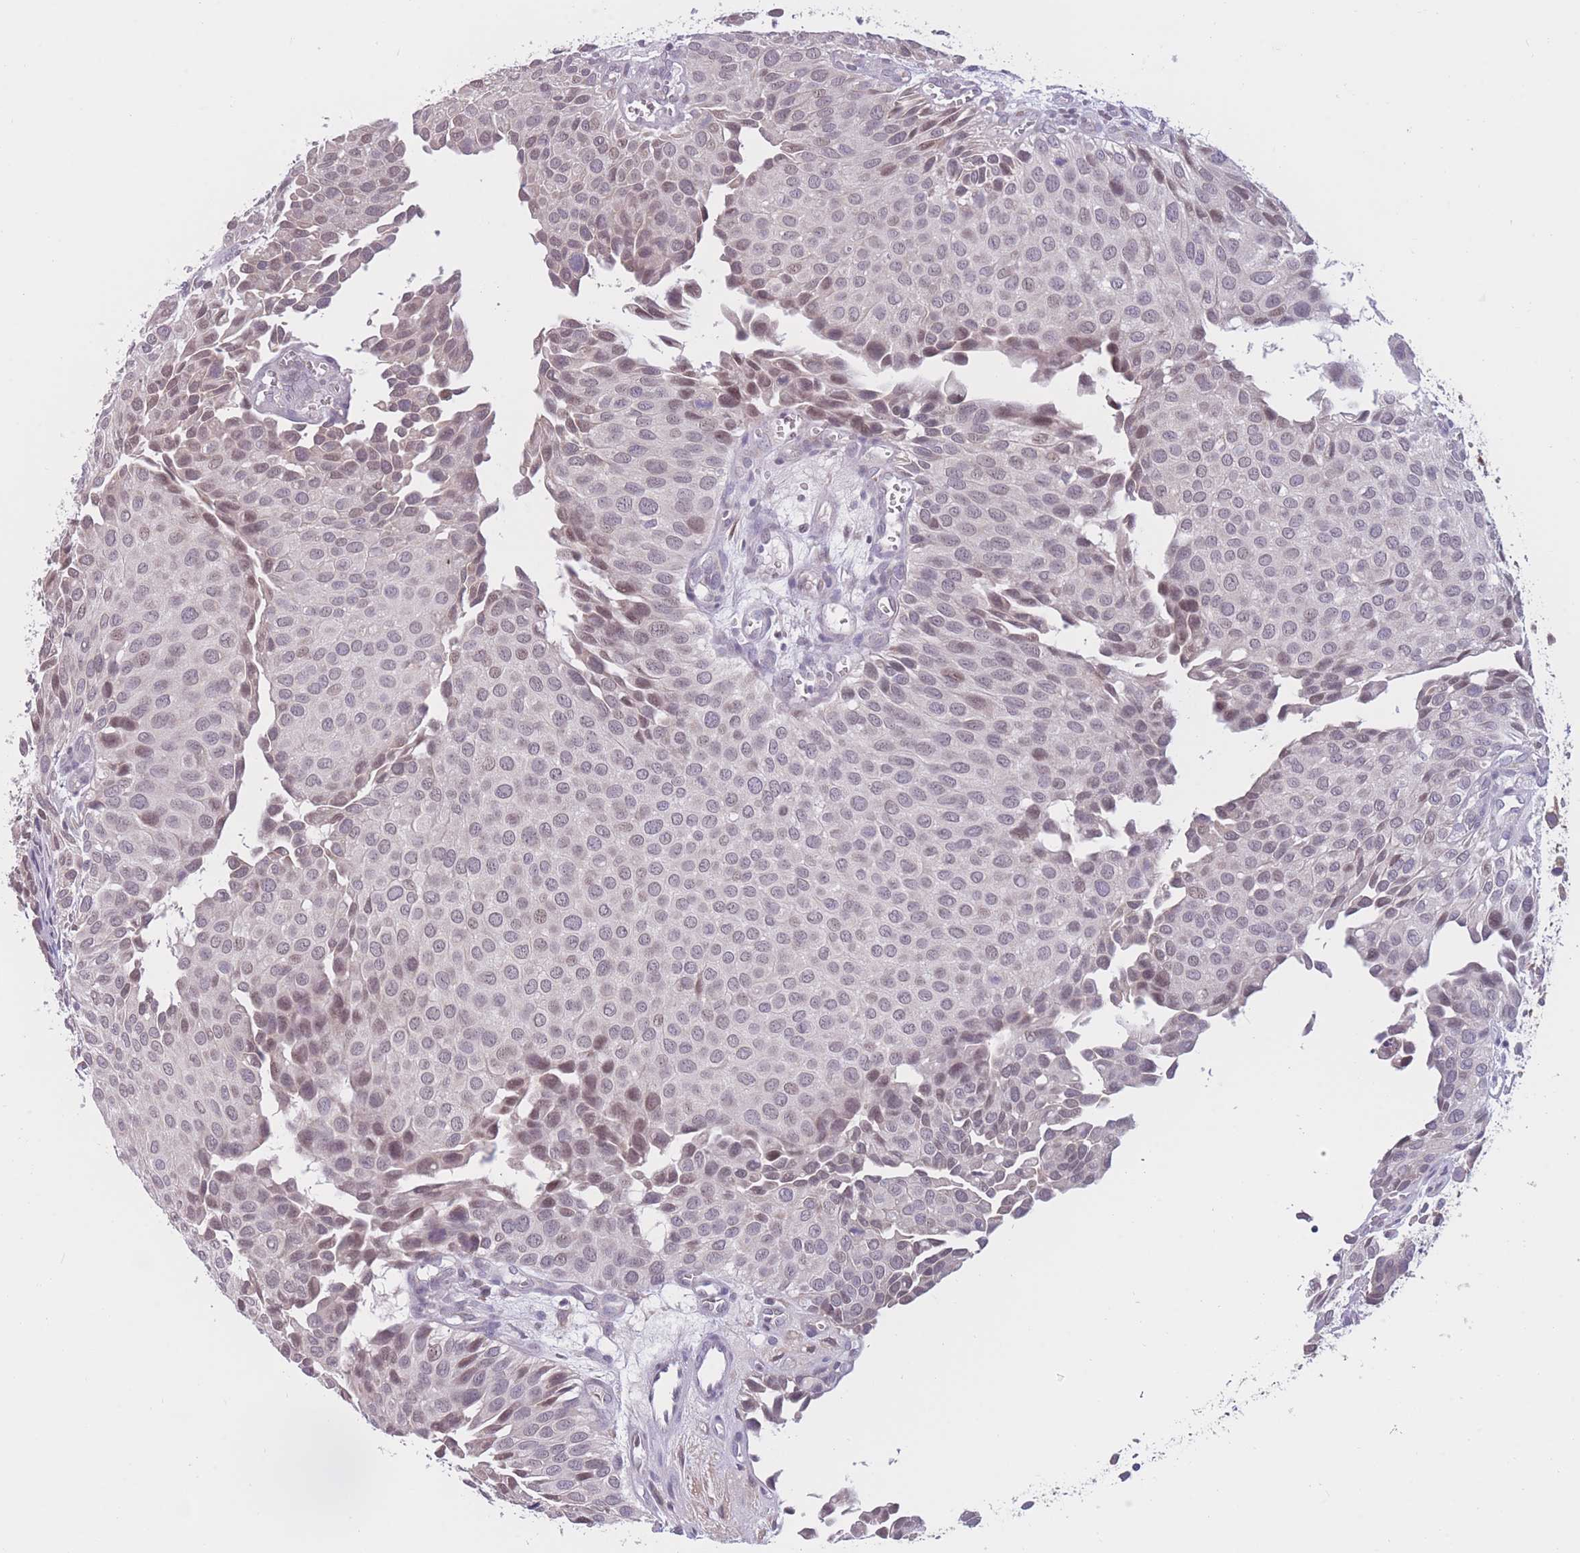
{"staining": {"intensity": "weak", "quantity": "25%-75%", "location": "nuclear"}, "tissue": "urothelial cancer", "cell_type": "Tumor cells", "image_type": "cancer", "snomed": [{"axis": "morphology", "description": "Urothelial carcinoma, Low grade"}, {"axis": "topography", "description": "Urinary bladder"}], "caption": "A low amount of weak nuclear expression is seen in approximately 25%-75% of tumor cells in urothelial cancer tissue.", "gene": "COL27A1", "patient": {"sex": "male", "age": 88}}